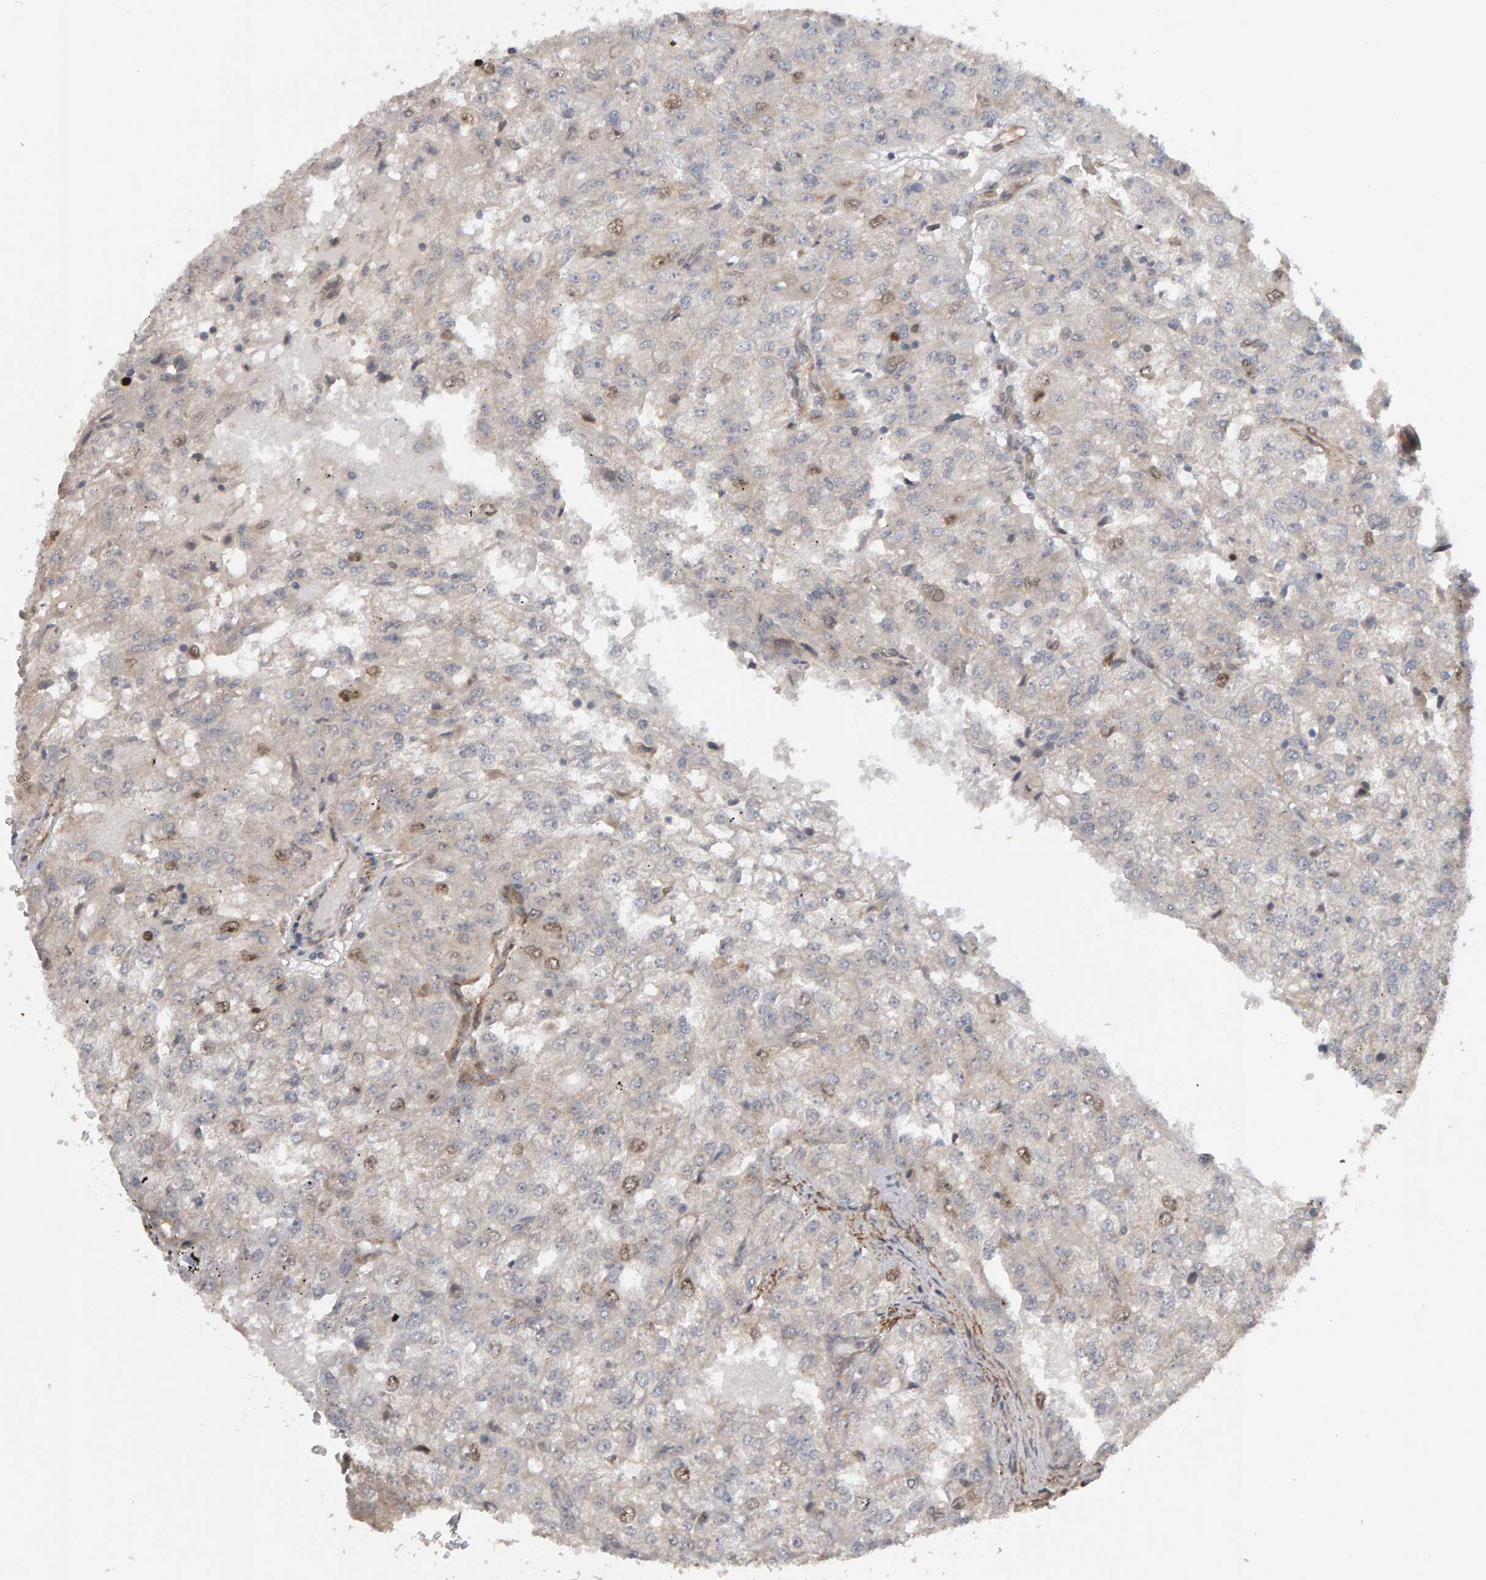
{"staining": {"intensity": "weak", "quantity": "<25%", "location": "nuclear"}, "tissue": "renal cancer", "cell_type": "Tumor cells", "image_type": "cancer", "snomed": [{"axis": "morphology", "description": "Adenocarcinoma, NOS"}, {"axis": "topography", "description": "Kidney"}], "caption": "A high-resolution image shows immunohistochemistry staining of renal cancer (adenocarcinoma), which exhibits no significant expression in tumor cells.", "gene": "CDCA5", "patient": {"sex": "female", "age": 54}}